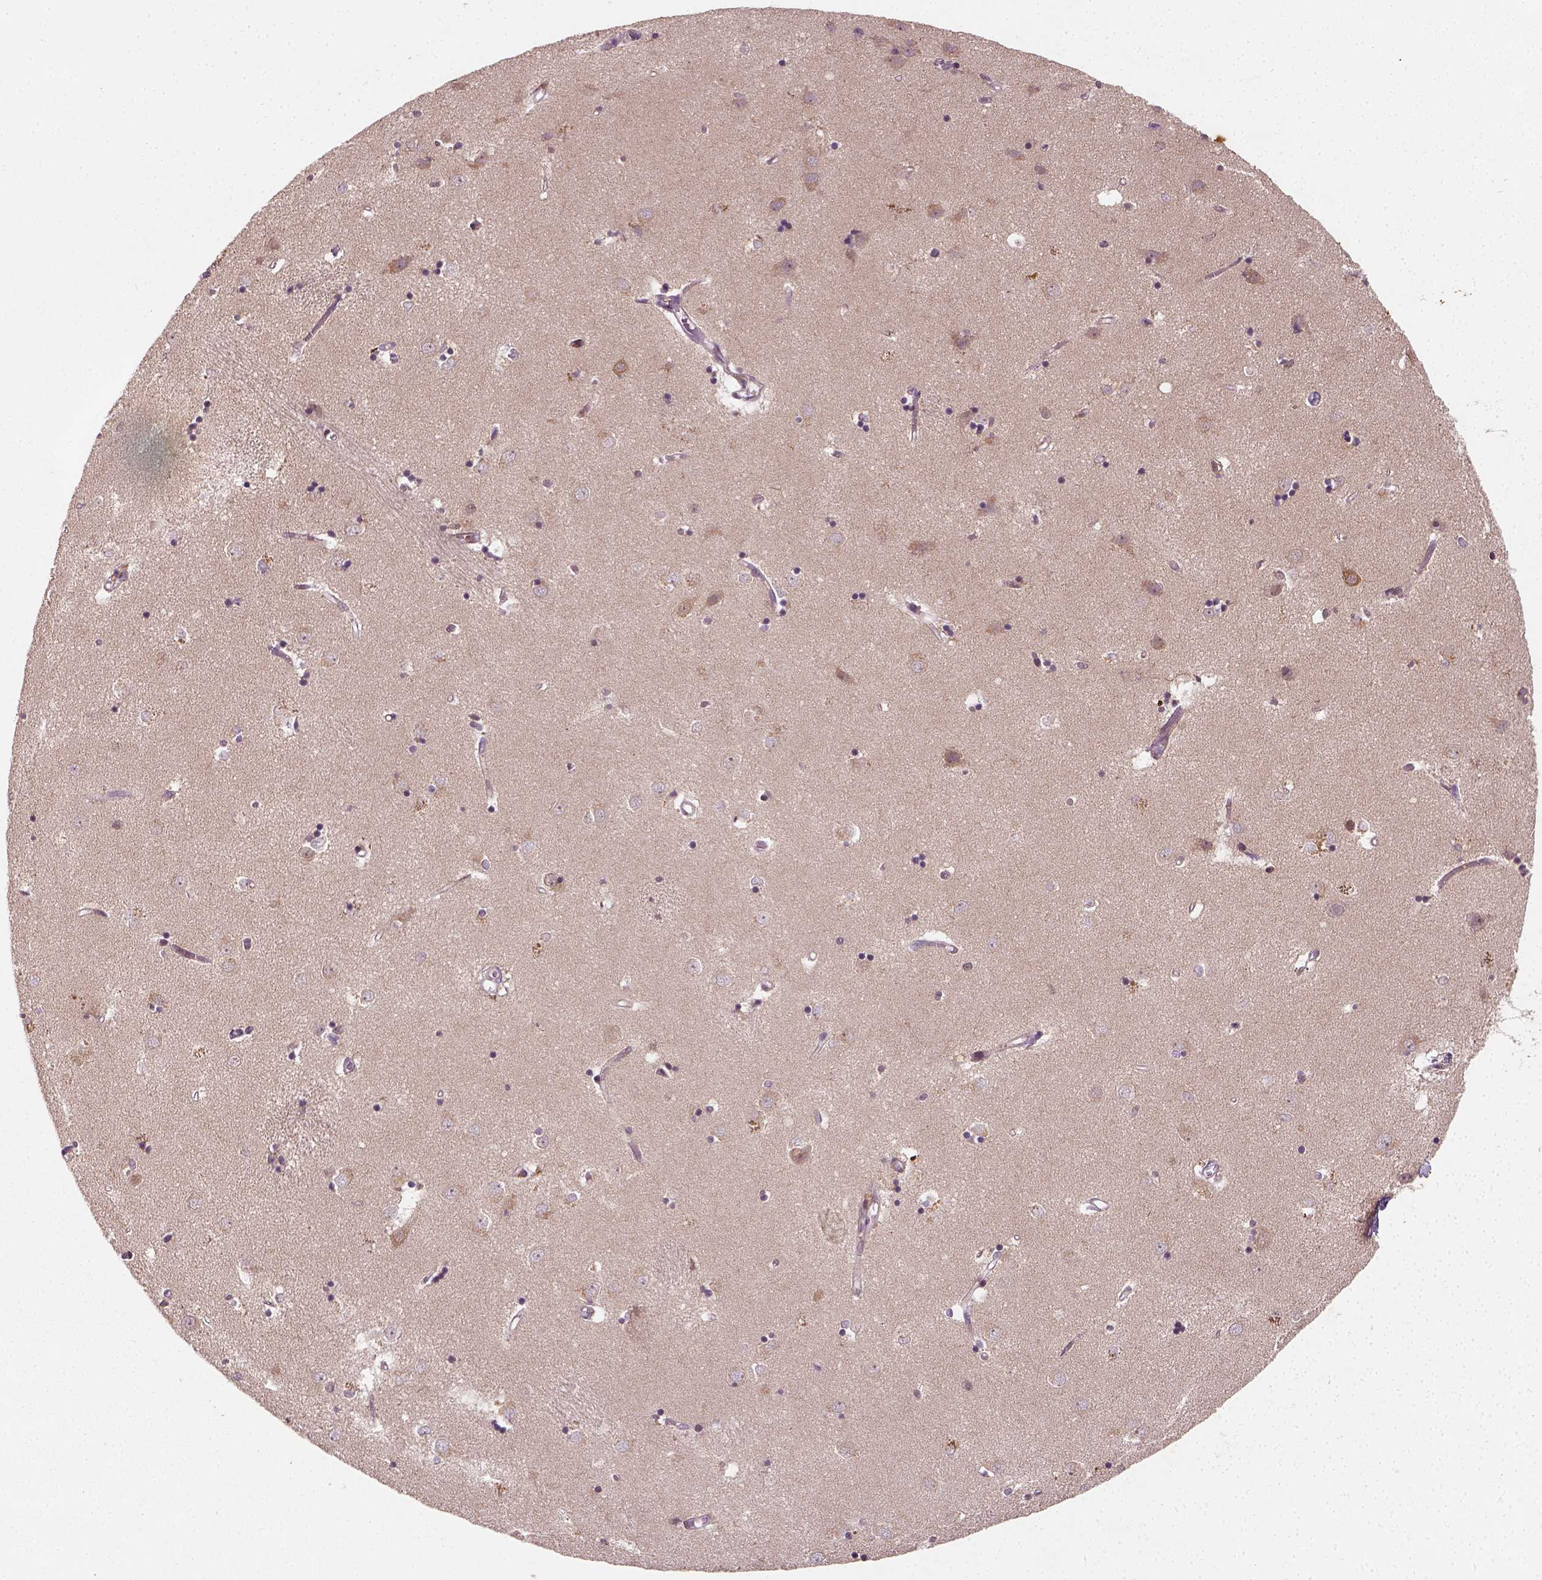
{"staining": {"intensity": "moderate", "quantity": "<25%", "location": "cytoplasmic/membranous"}, "tissue": "caudate", "cell_type": "Glial cells", "image_type": "normal", "snomed": [{"axis": "morphology", "description": "Normal tissue, NOS"}, {"axis": "topography", "description": "Lateral ventricle wall"}], "caption": "Immunohistochemical staining of unremarkable caudate displays <25% levels of moderate cytoplasmic/membranous protein expression in approximately <25% of glial cells.", "gene": "CAMKK1", "patient": {"sex": "male", "age": 54}}